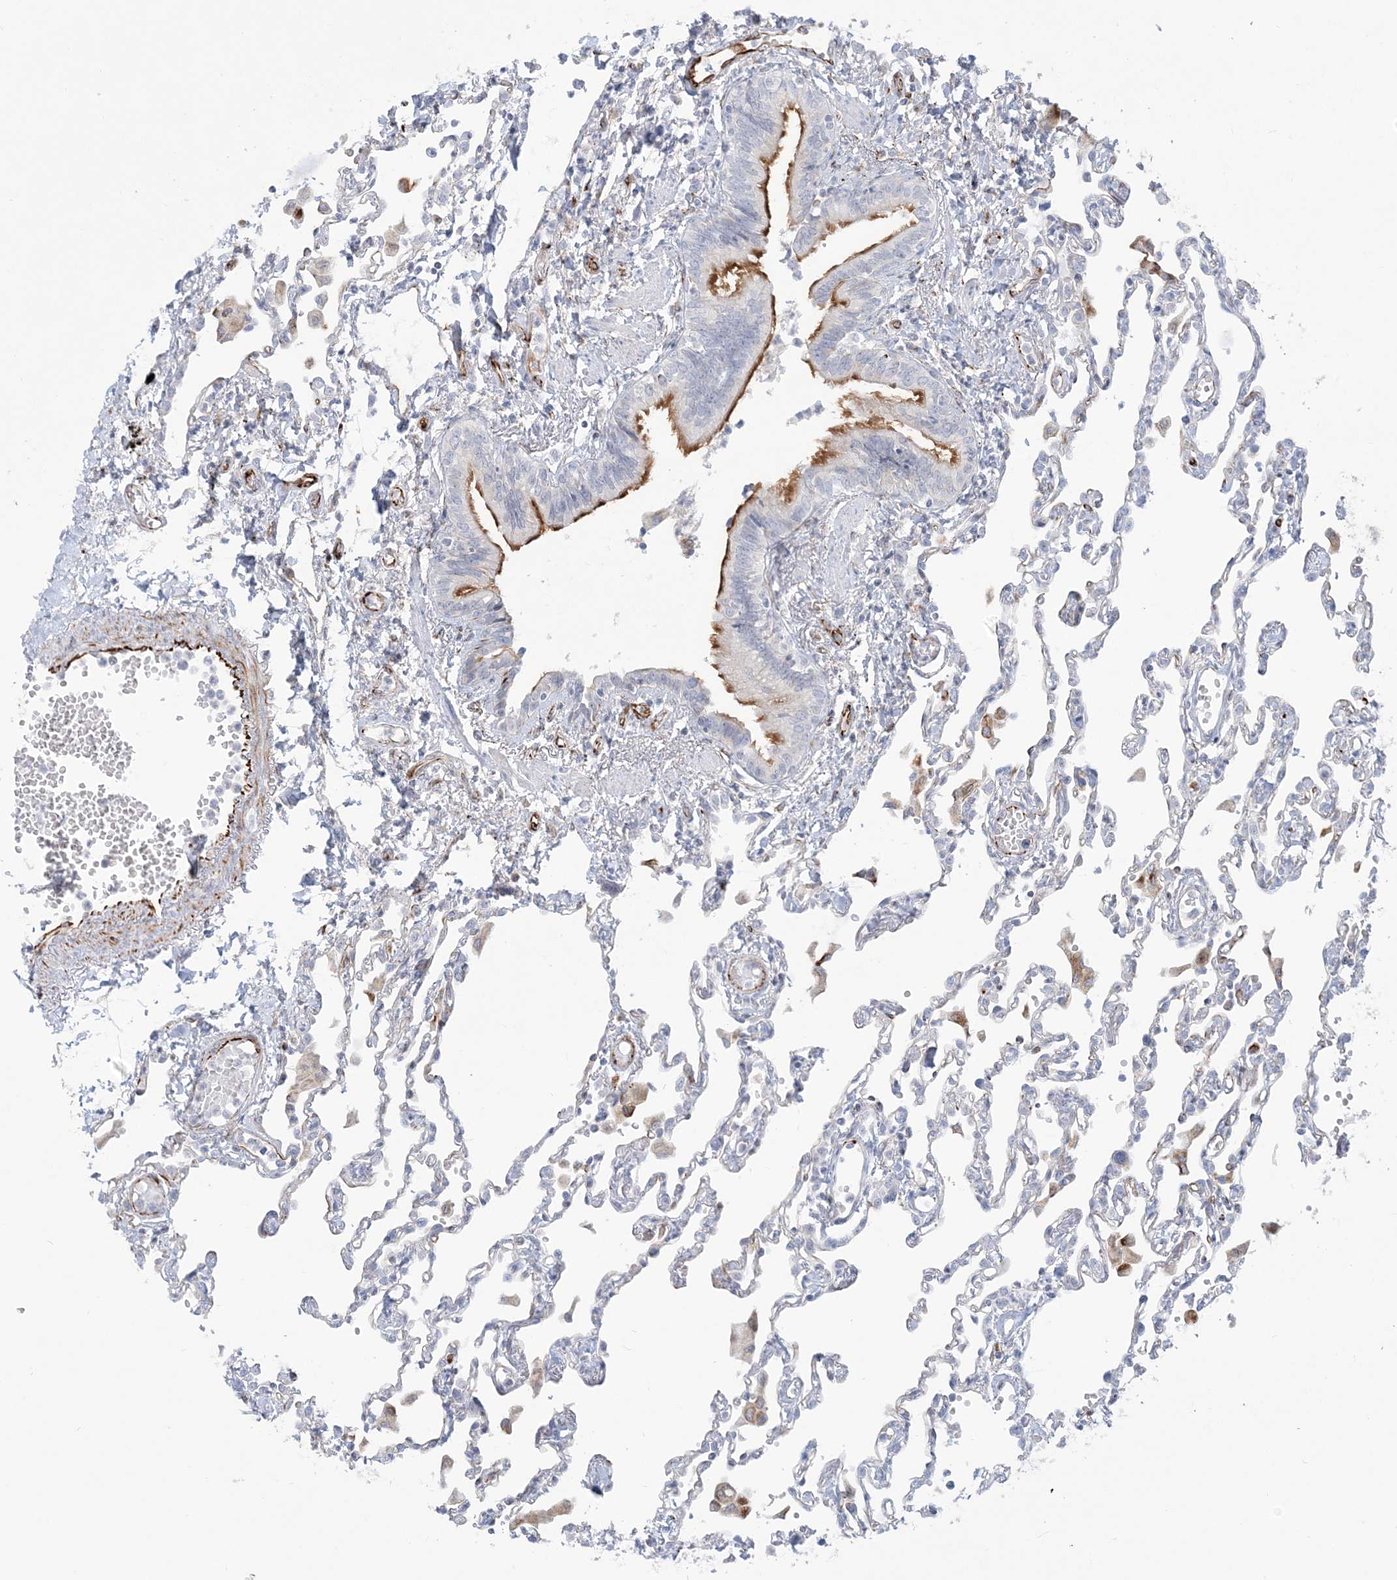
{"staining": {"intensity": "negative", "quantity": "none", "location": "none"}, "tissue": "lung", "cell_type": "Alveolar cells", "image_type": "normal", "snomed": [{"axis": "morphology", "description": "Normal tissue, NOS"}, {"axis": "topography", "description": "Bronchus"}, {"axis": "topography", "description": "Lung"}], "caption": "Immunohistochemical staining of benign lung displays no significant positivity in alveolar cells.", "gene": "PPIL6", "patient": {"sex": "female", "age": 49}}